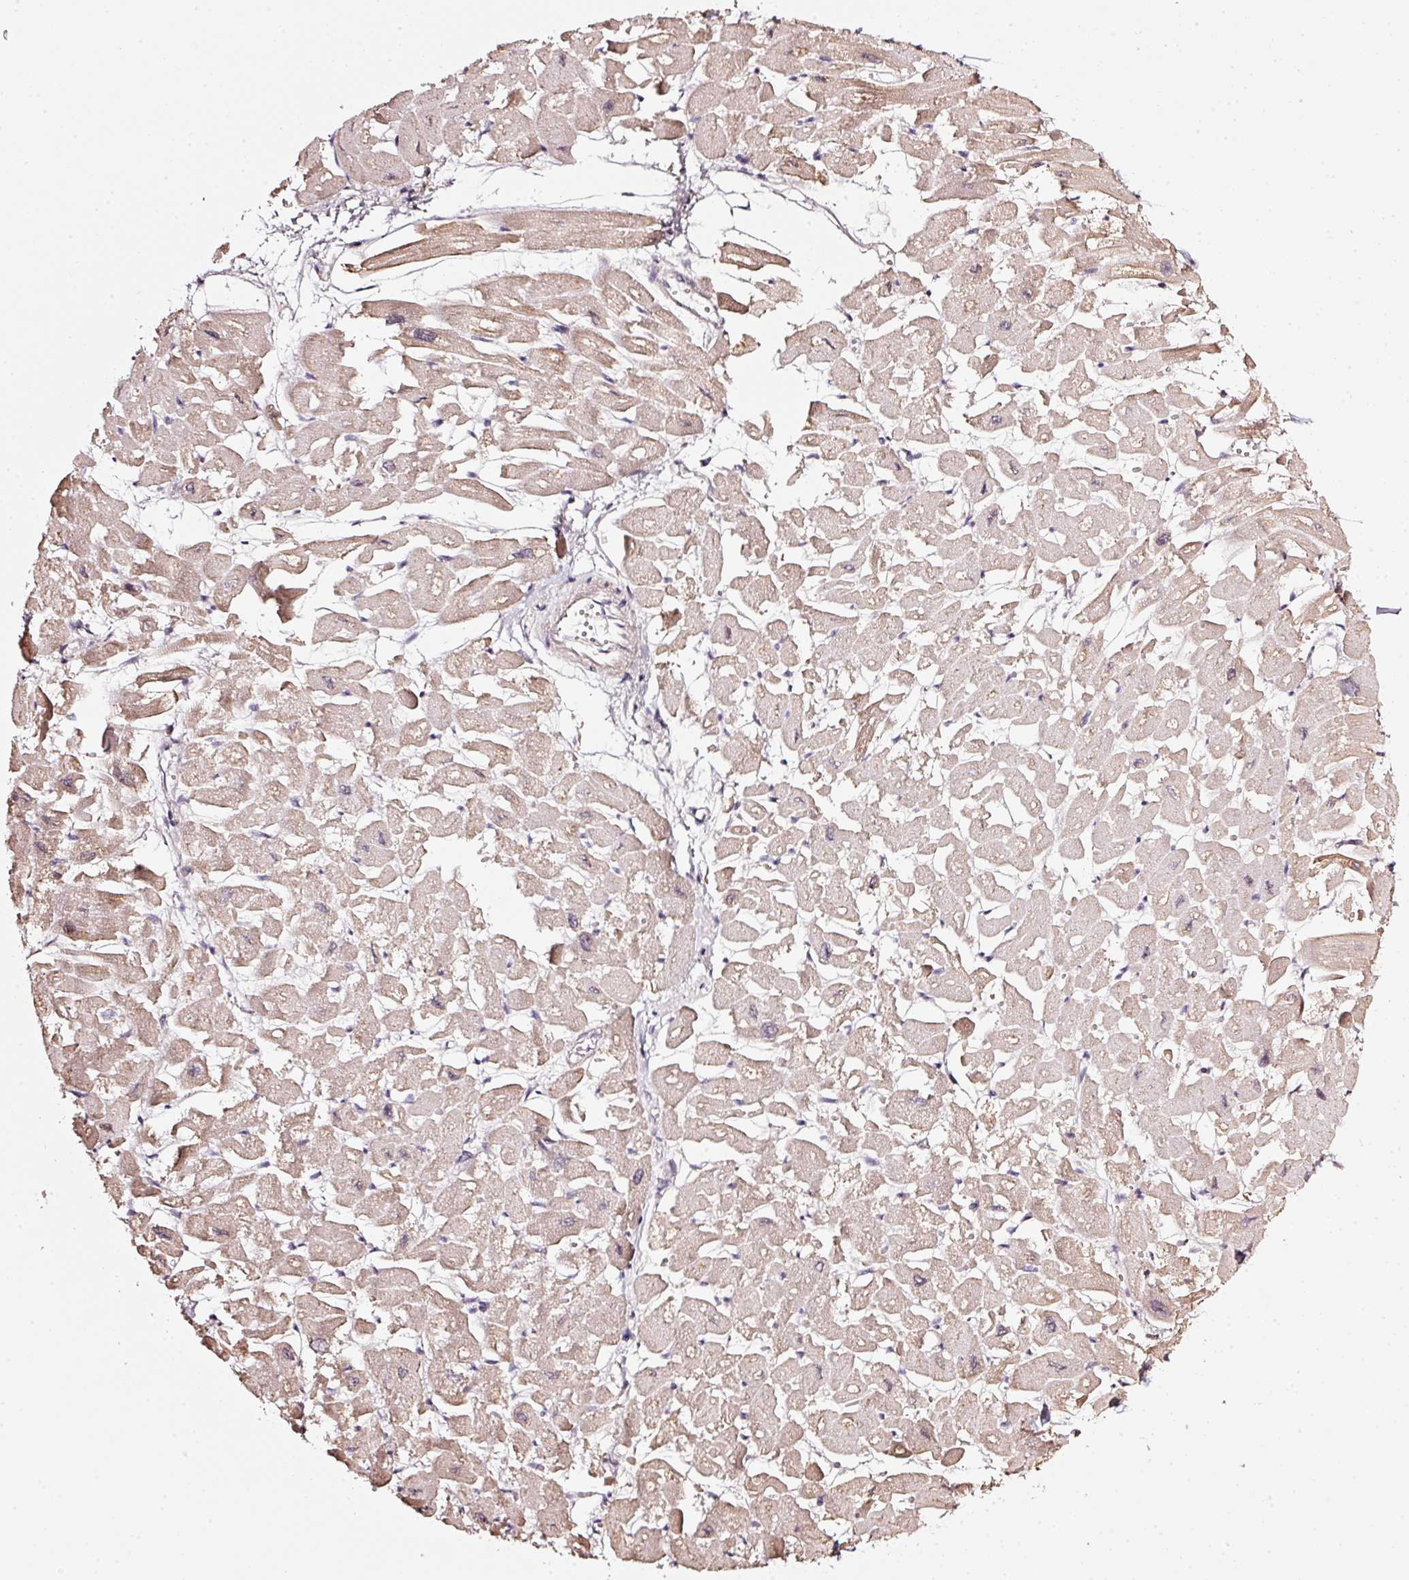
{"staining": {"intensity": "weak", "quantity": "25%-75%", "location": "cytoplasmic/membranous"}, "tissue": "heart muscle", "cell_type": "Cardiomyocytes", "image_type": "normal", "snomed": [{"axis": "morphology", "description": "Normal tissue, NOS"}, {"axis": "topography", "description": "Heart"}], "caption": "Cardiomyocytes show low levels of weak cytoplasmic/membranous positivity in about 25%-75% of cells in unremarkable heart muscle. (IHC, brightfield microscopy, high magnification).", "gene": "RAB35", "patient": {"sex": "male", "age": 54}}